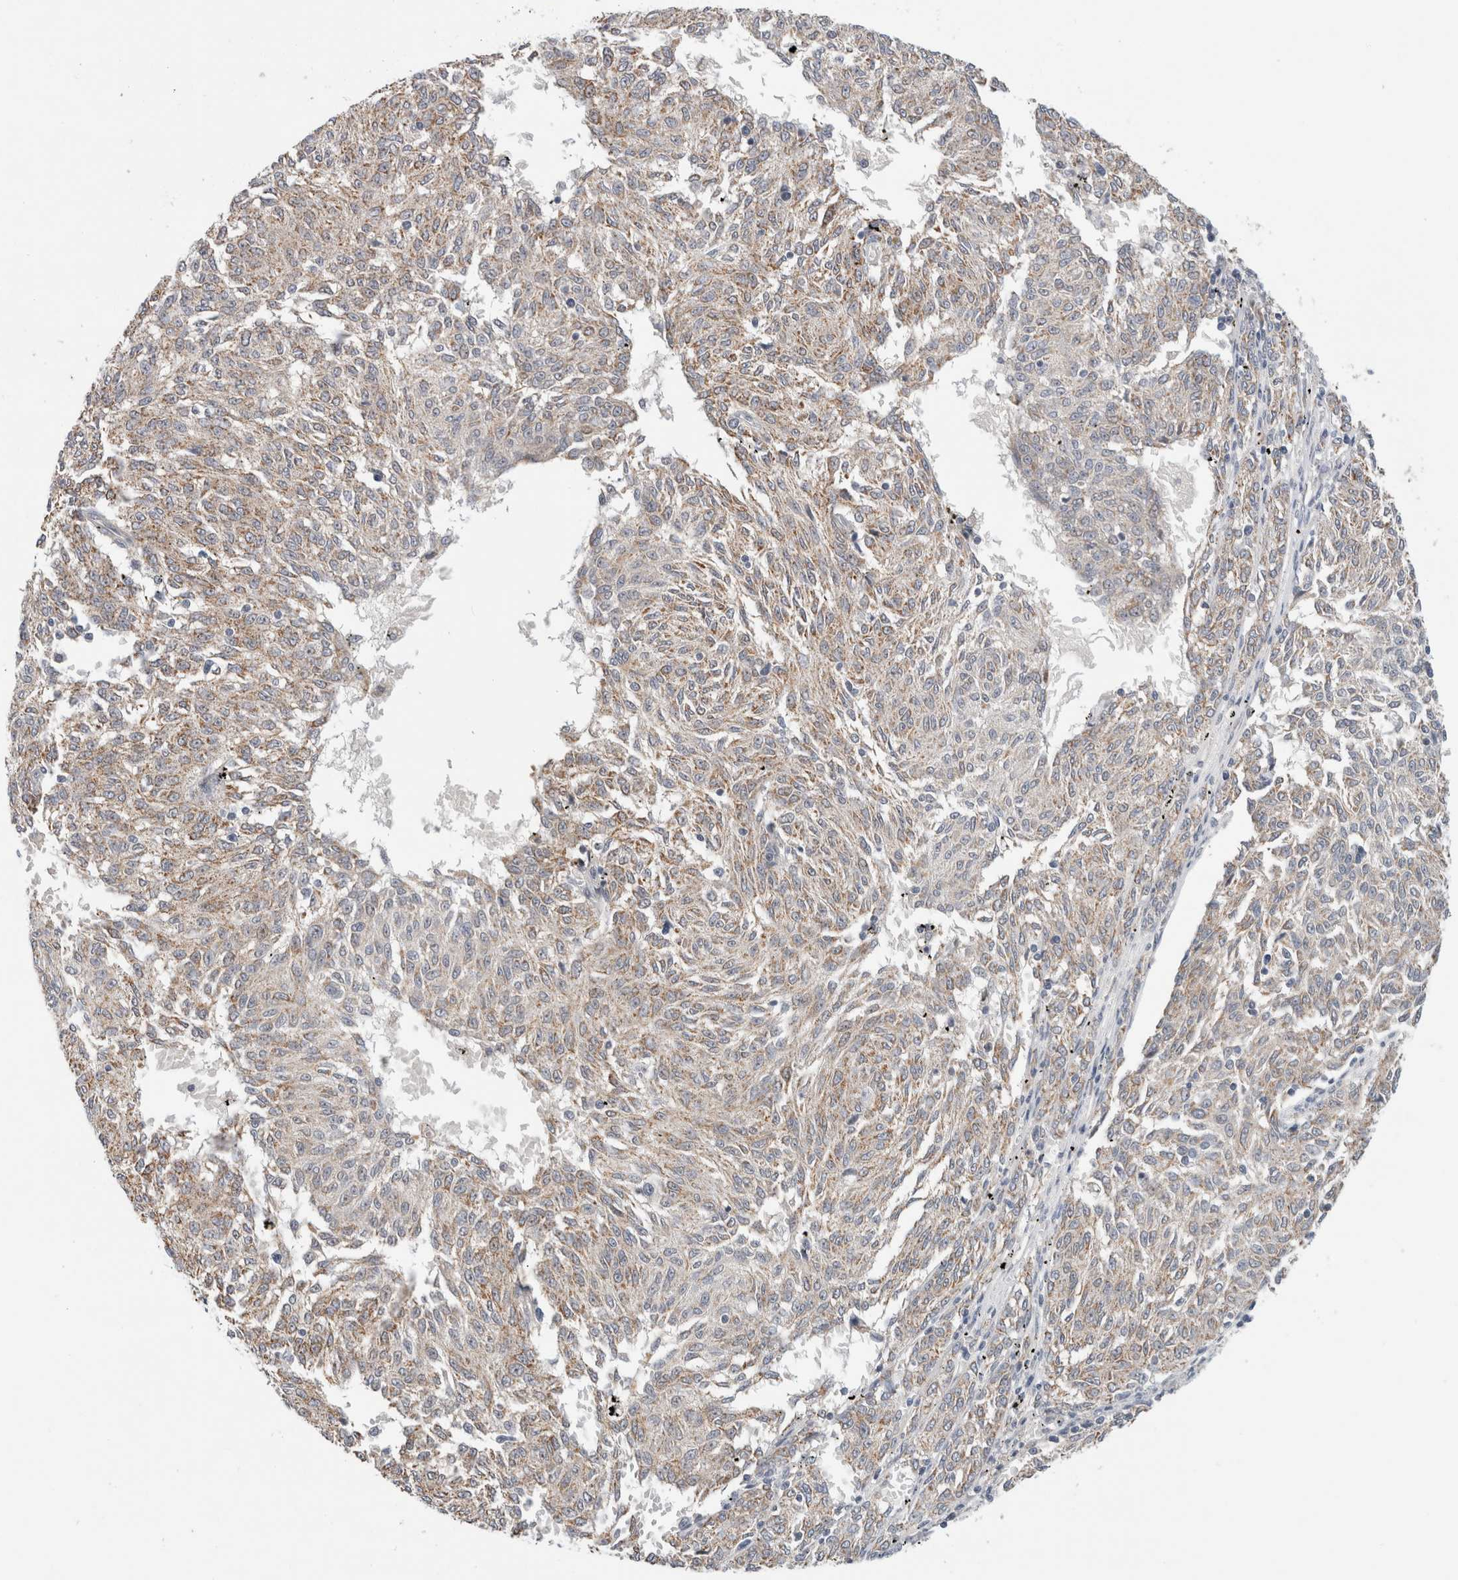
{"staining": {"intensity": "weak", "quantity": "25%-75%", "location": "cytoplasmic/membranous"}, "tissue": "melanoma", "cell_type": "Tumor cells", "image_type": "cancer", "snomed": [{"axis": "morphology", "description": "Malignant melanoma, NOS"}, {"axis": "topography", "description": "Skin"}], "caption": "Human melanoma stained with a brown dye reveals weak cytoplasmic/membranous positive expression in about 25%-75% of tumor cells.", "gene": "HCN3", "patient": {"sex": "female", "age": 72}}